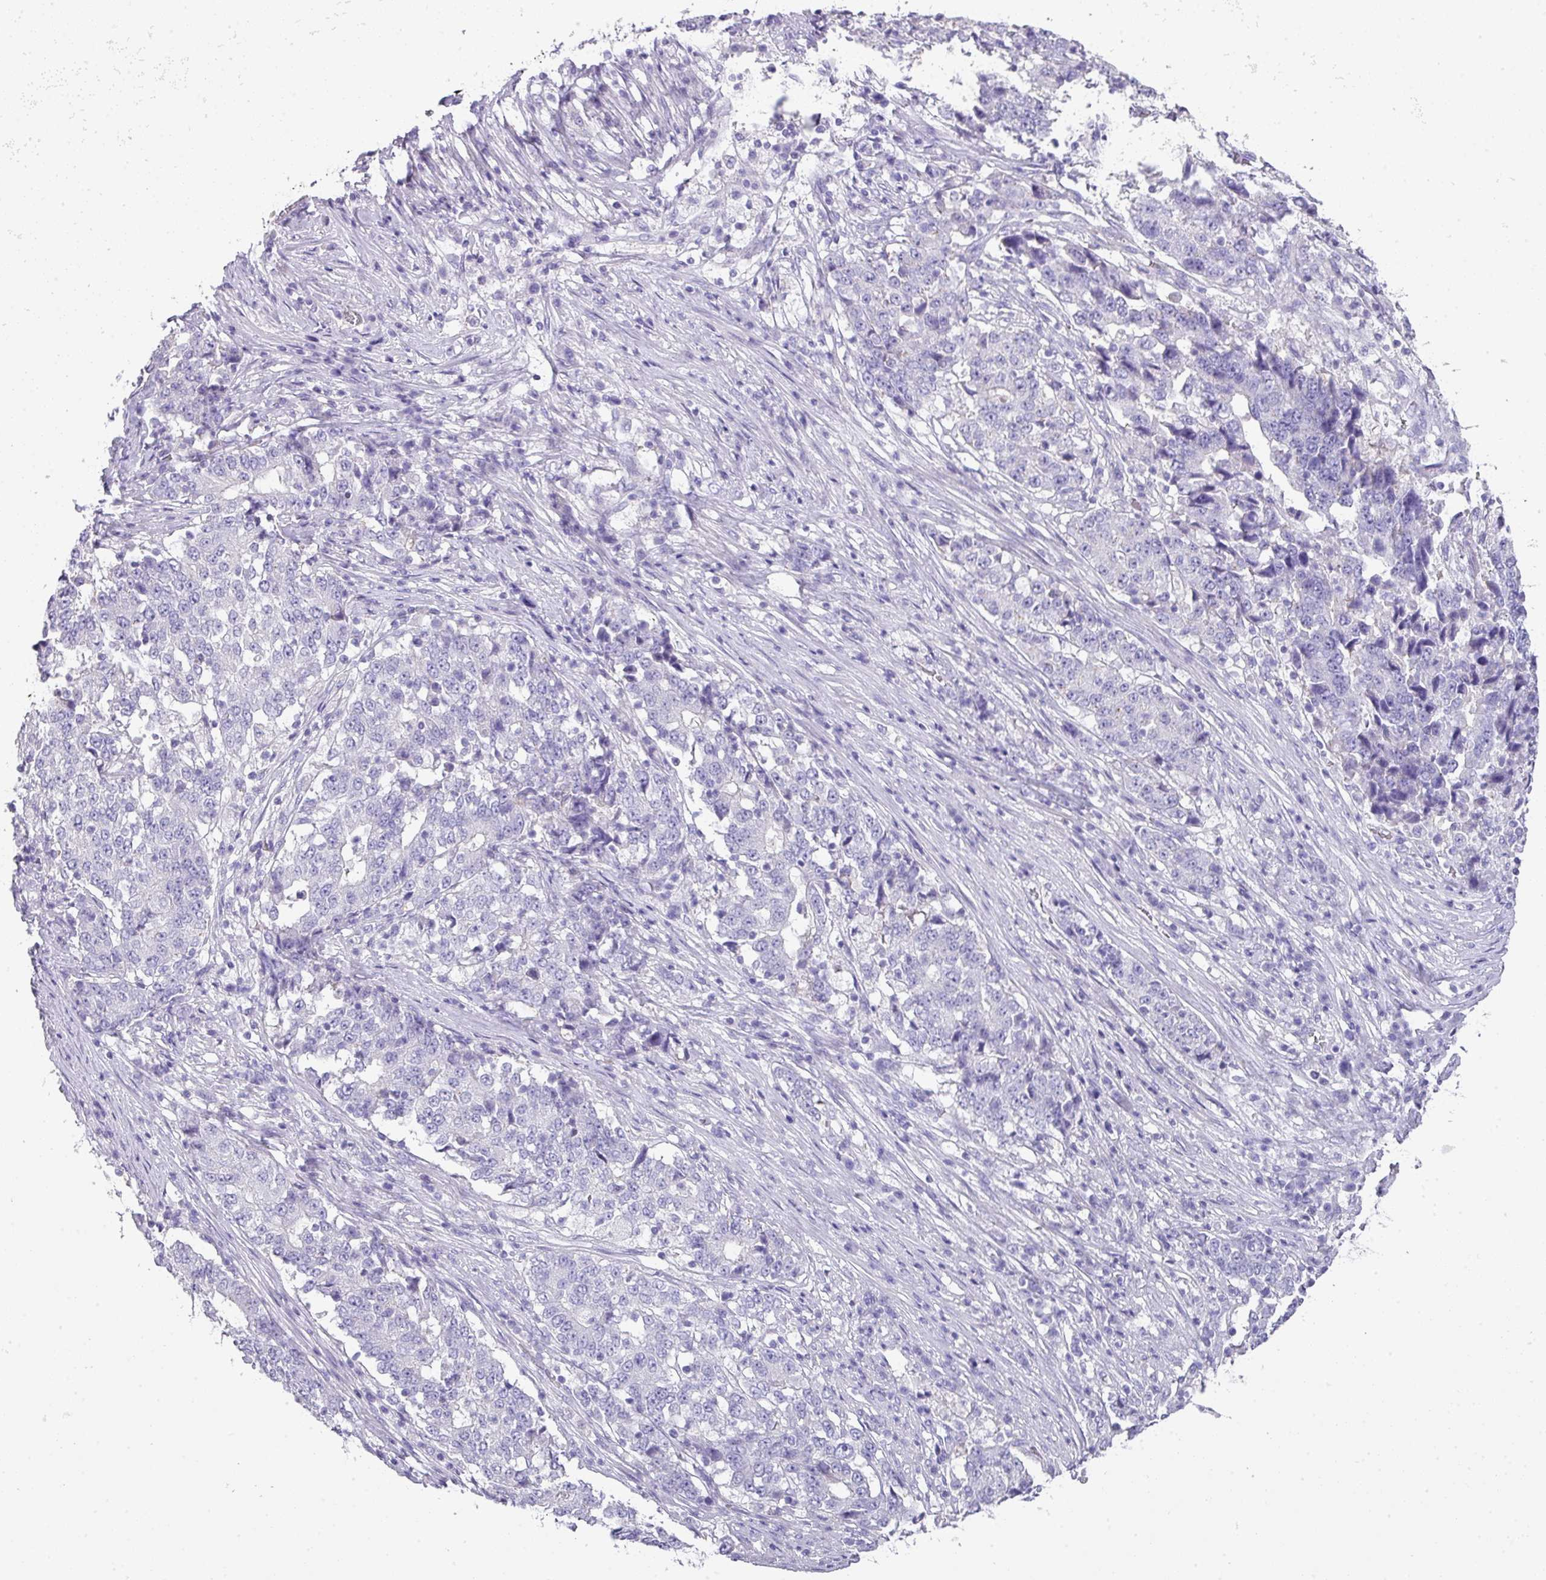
{"staining": {"intensity": "negative", "quantity": "none", "location": "none"}, "tissue": "stomach cancer", "cell_type": "Tumor cells", "image_type": "cancer", "snomed": [{"axis": "morphology", "description": "Adenocarcinoma, NOS"}, {"axis": "topography", "description": "Stomach"}], "caption": "Histopathology image shows no significant protein staining in tumor cells of adenocarcinoma (stomach). Brightfield microscopy of IHC stained with DAB (3,3'-diaminobenzidine) (brown) and hematoxylin (blue), captured at high magnification.", "gene": "GLI4", "patient": {"sex": "male", "age": 59}}